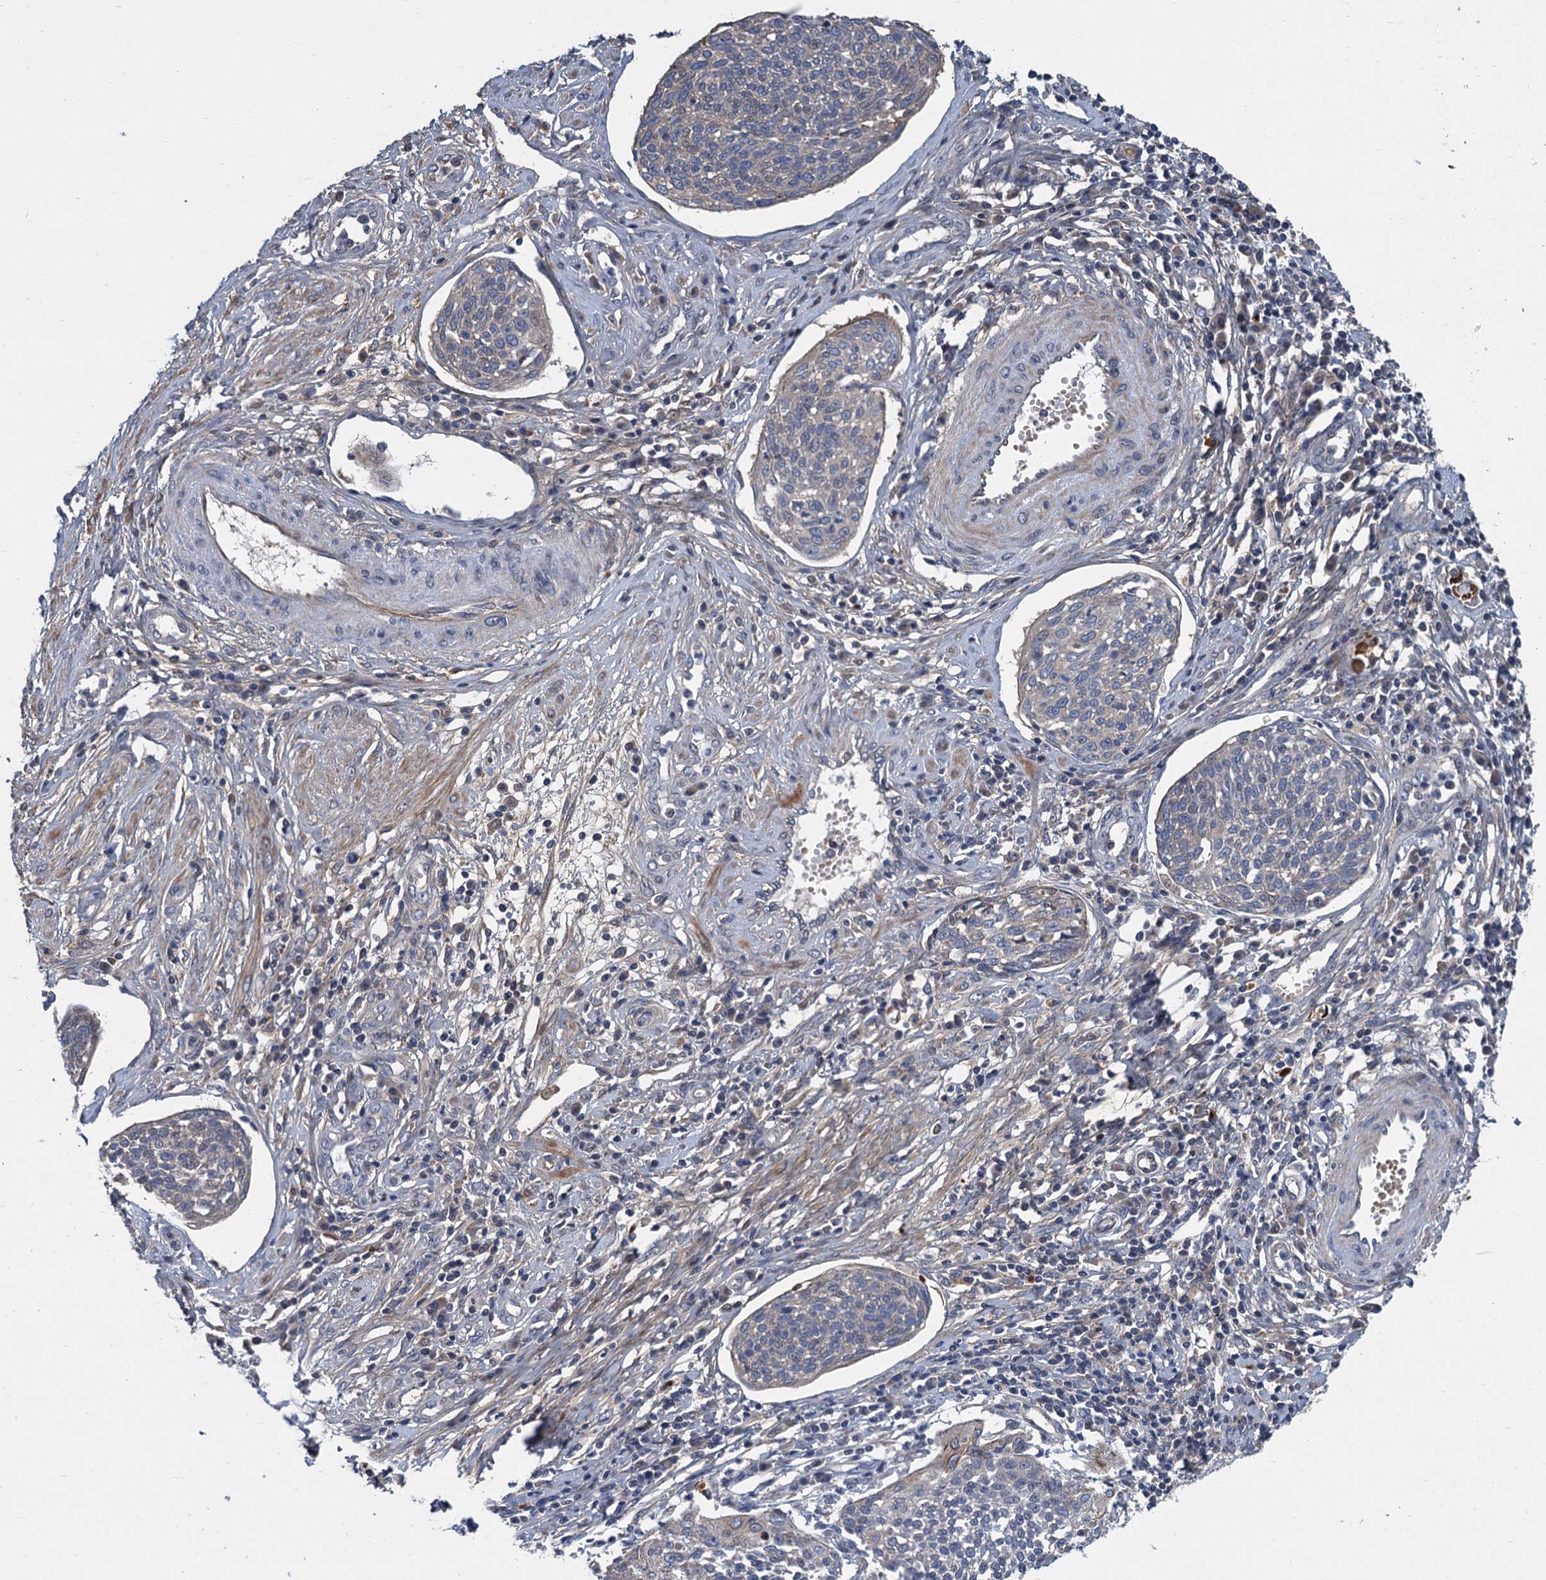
{"staining": {"intensity": "negative", "quantity": "none", "location": "none"}, "tissue": "cervical cancer", "cell_type": "Tumor cells", "image_type": "cancer", "snomed": [{"axis": "morphology", "description": "Squamous cell carcinoma, NOS"}, {"axis": "topography", "description": "Cervix"}], "caption": "A photomicrograph of cervical squamous cell carcinoma stained for a protein displays no brown staining in tumor cells.", "gene": "TRAF7", "patient": {"sex": "female", "age": 34}}